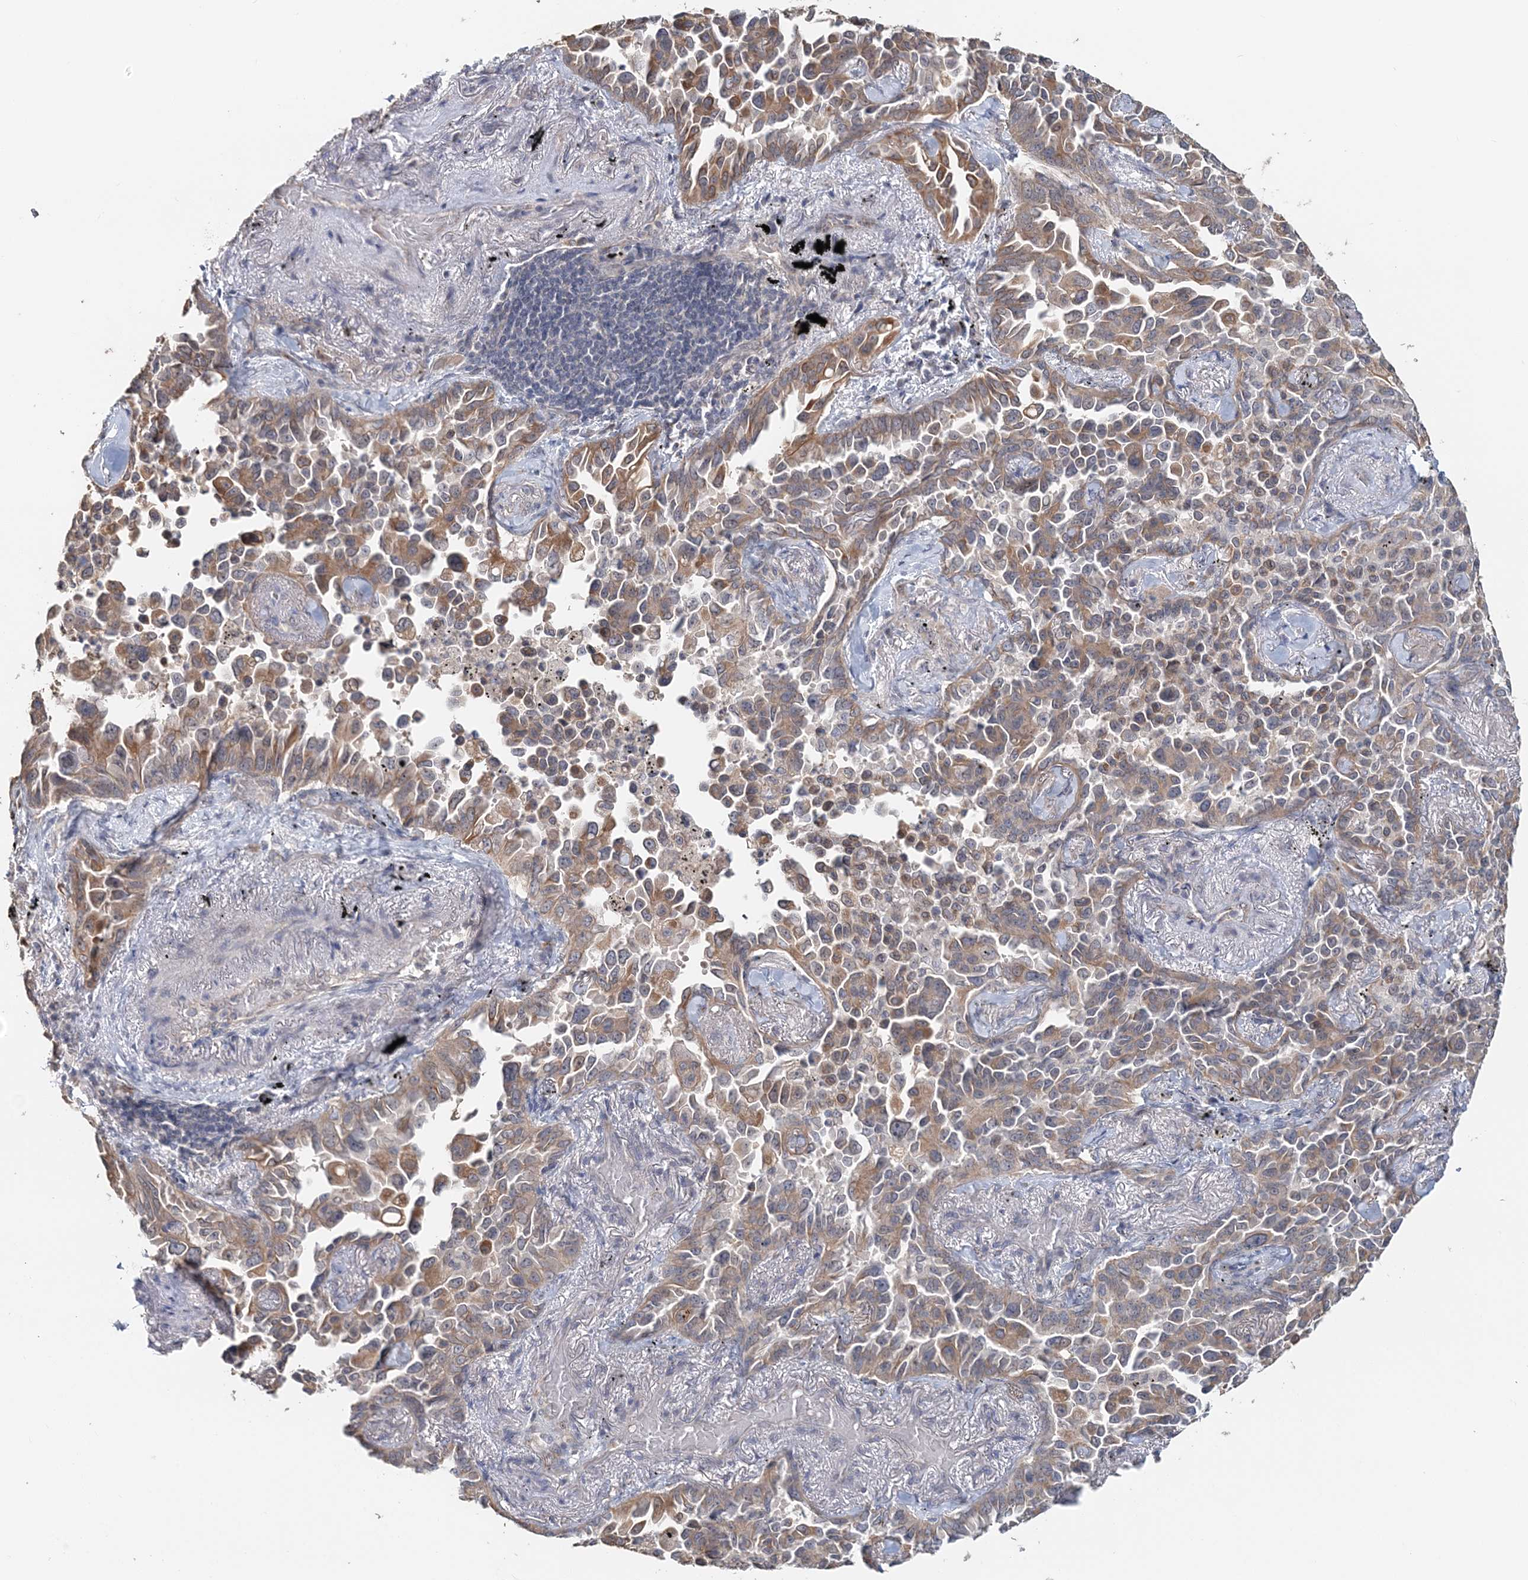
{"staining": {"intensity": "moderate", "quantity": ">75%", "location": "cytoplasmic/membranous"}, "tissue": "lung cancer", "cell_type": "Tumor cells", "image_type": "cancer", "snomed": [{"axis": "morphology", "description": "Adenocarcinoma, NOS"}, {"axis": "topography", "description": "Lung"}], "caption": "An IHC image of neoplastic tissue is shown. Protein staining in brown highlights moderate cytoplasmic/membranous positivity in lung cancer (adenocarcinoma) within tumor cells. The protein is stained brown, and the nuclei are stained in blue (DAB IHC with brightfield microscopy, high magnification).", "gene": "FBXO38", "patient": {"sex": "female", "age": 67}}